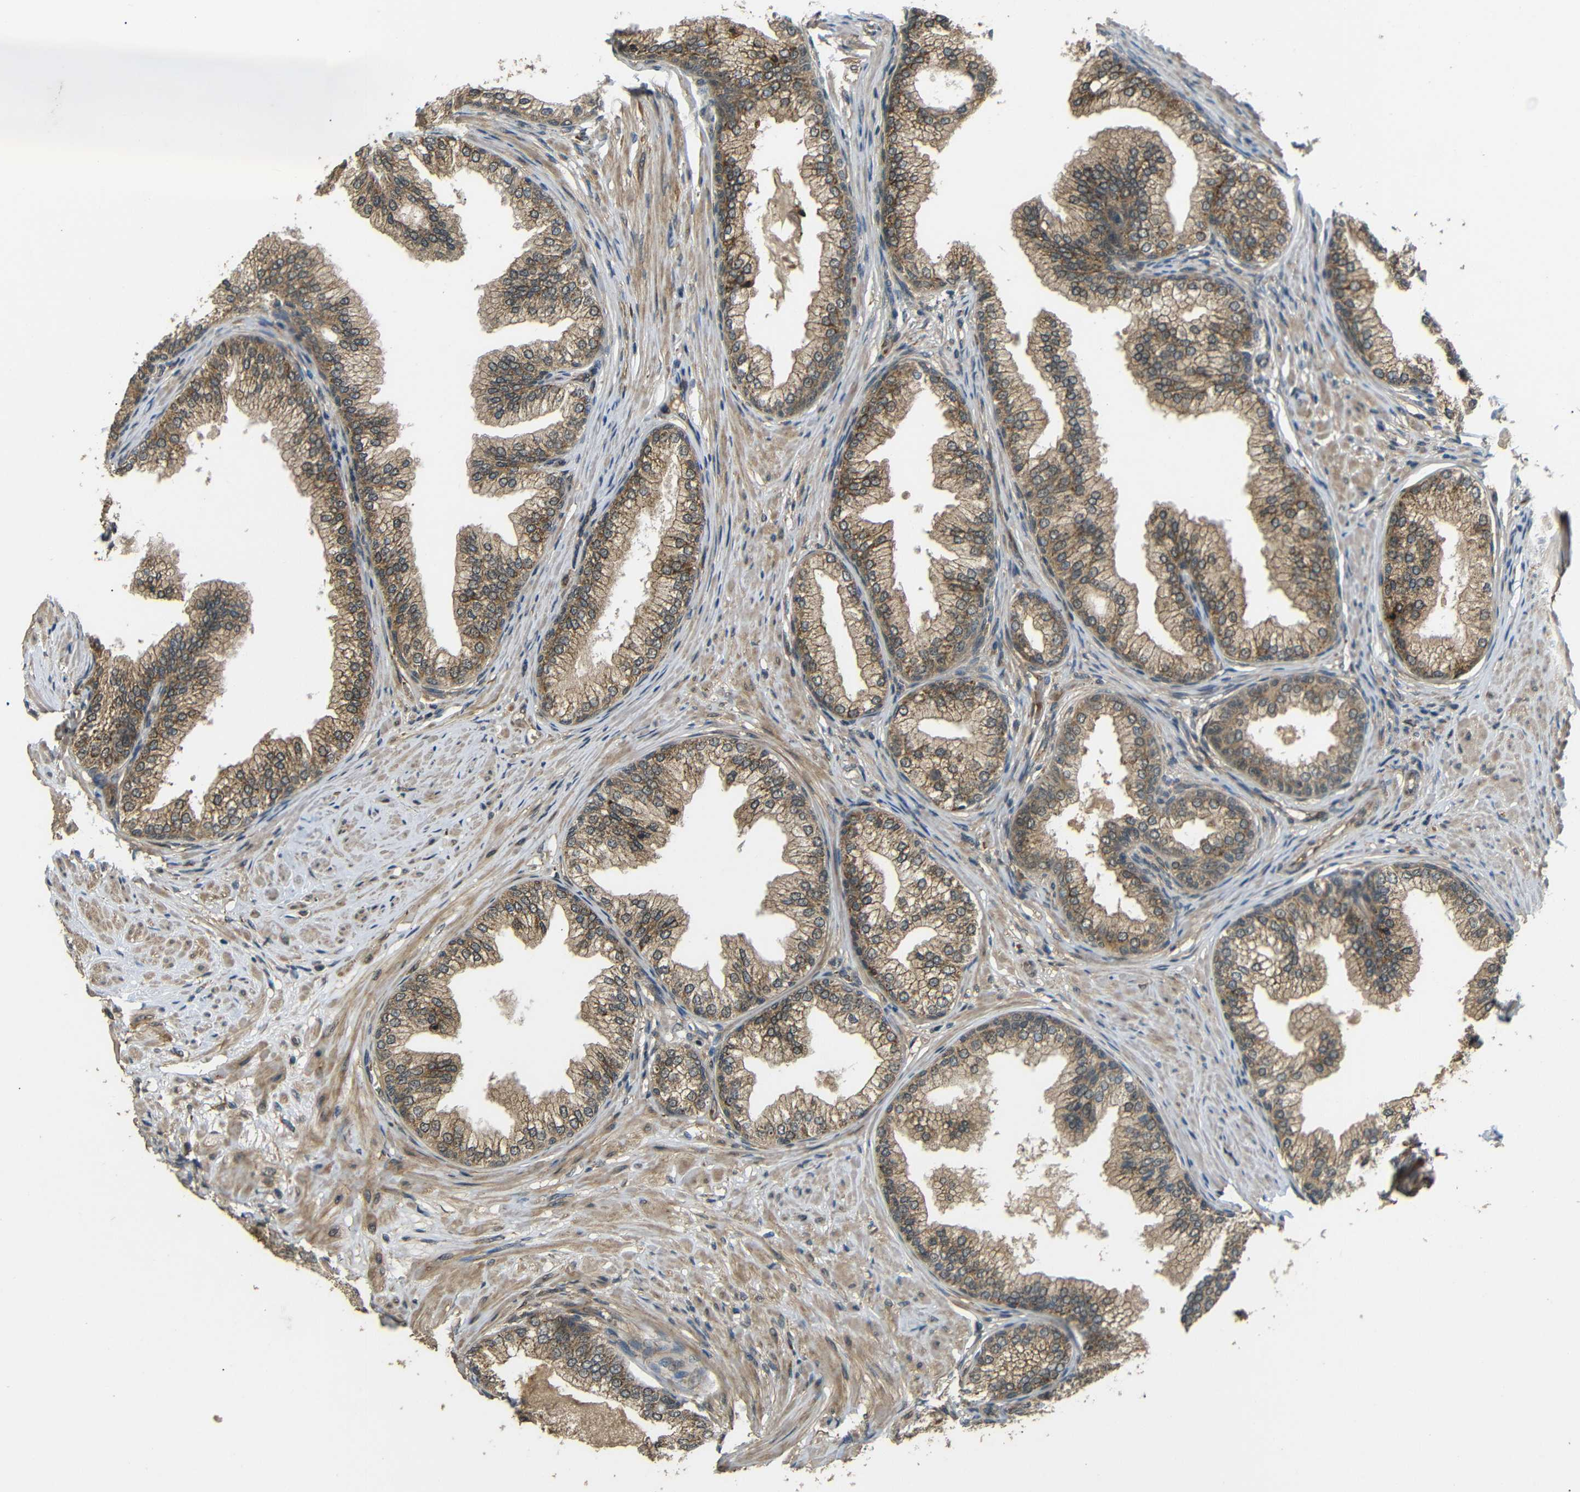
{"staining": {"intensity": "moderate", "quantity": ">75%", "location": "cytoplasmic/membranous"}, "tissue": "prostate", "cell_type": "Glandular cells", "image_type": "normal", "snomed": [{"axis": "morphology", "description": "Normal tissue, NOS"}, {"axis": "morphology", "description": "Urothelial carcinoma, Low grade"}, {"axis": "topography", "description": "Urinary bladder"}, {"axis": "topography", "description": "Prostate"}], "caption": "DAB (3,3'-diaminobenzidine) immunohistochemical staining of unremarkable prostate reveals moderate cytoplasmic/membranous protein staining in approximately >75% of glandular cells.", "gene": "EPHB2", "patient": {"sex": "male", "age": 60}}